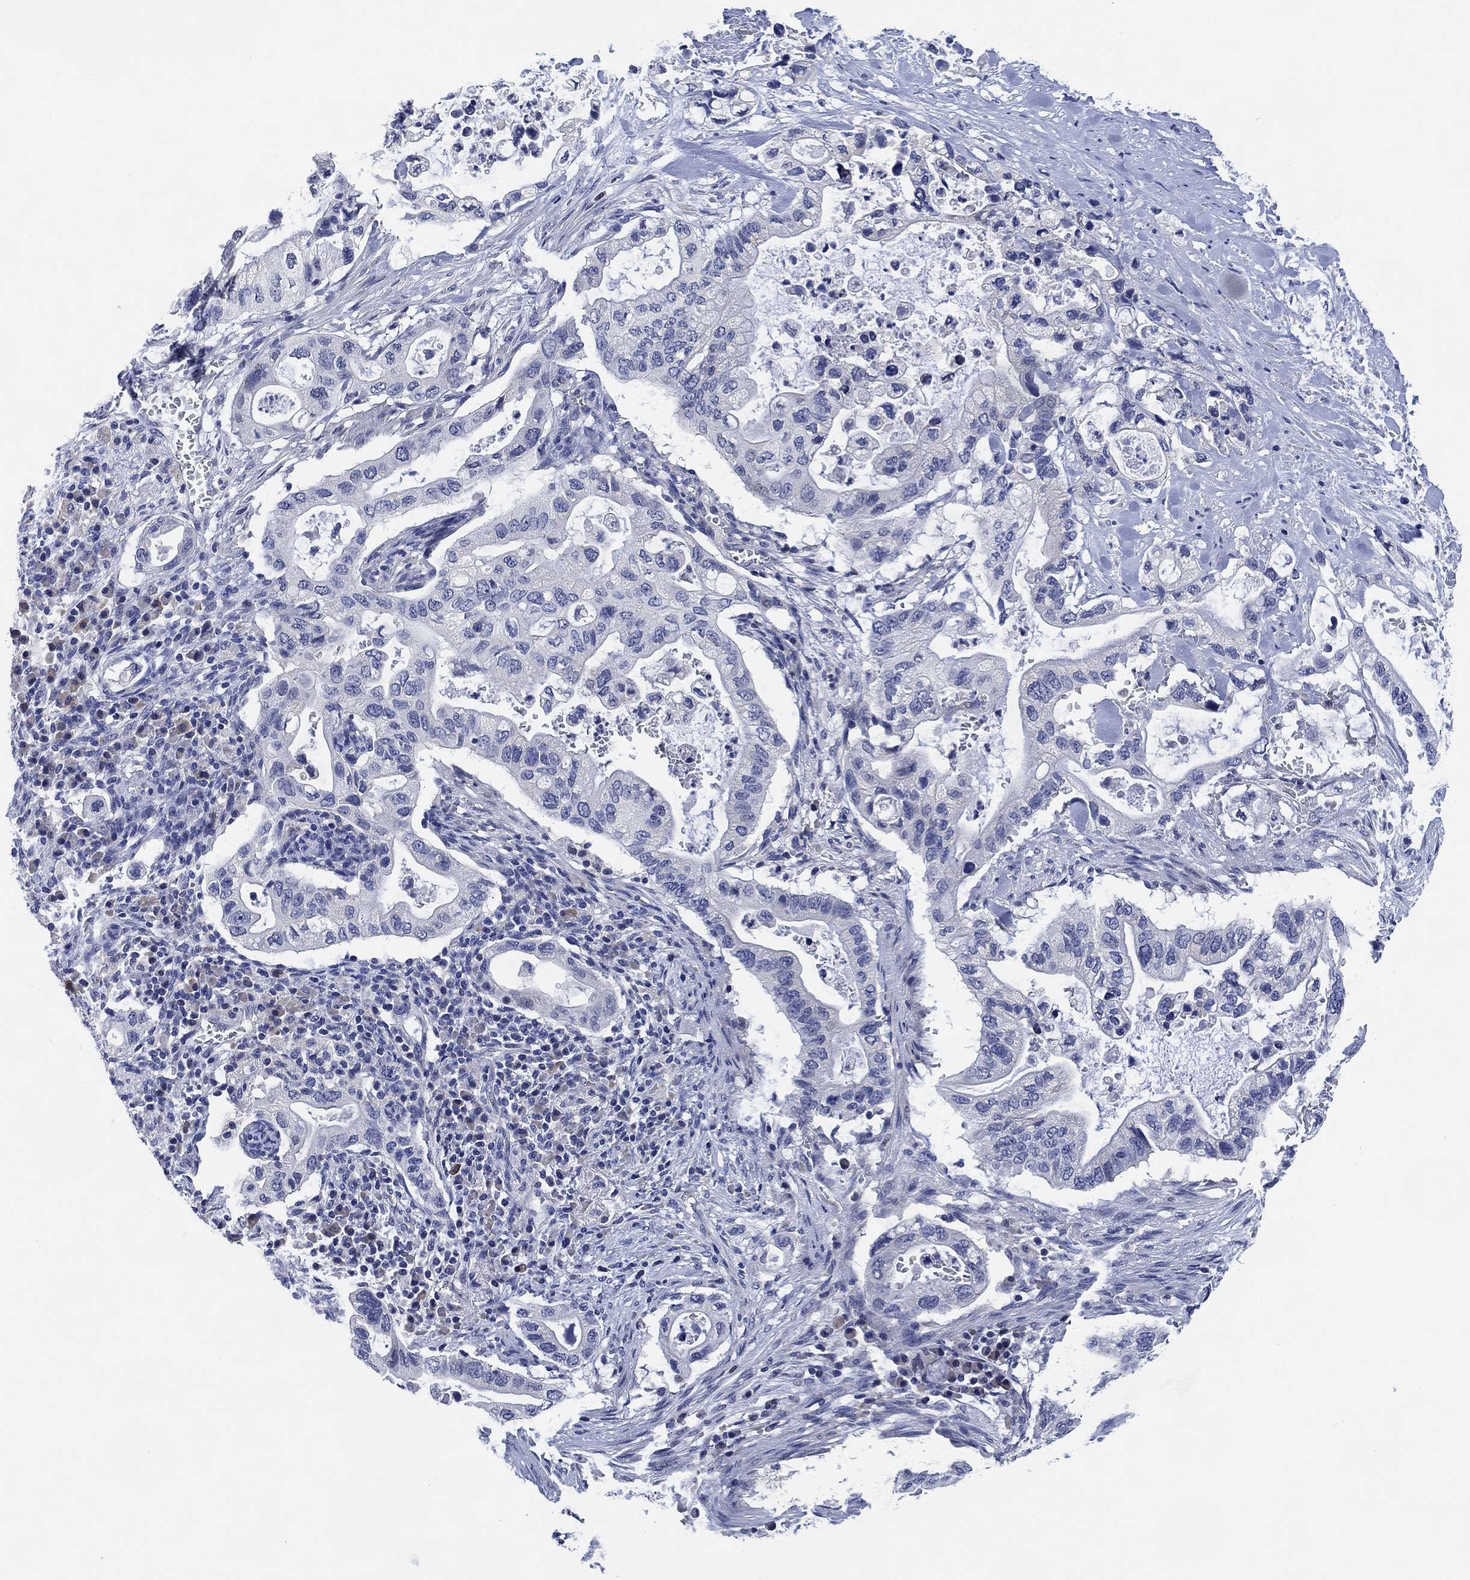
{"staining": {"intensity": "negative", "quantity": "none", "location": "none"}, "tissue": "pancreatic cancer", "cell_type": "Tumor cells", "image_type": "cancer", "snomed": [{"axis": "morphology", "description": "Adenocarcinoma, NOS"}, {"axis": "topography", "description": "Pancreas"}], "caption": "DAB immunohistochemical staining of human pancreatic cancer (adenocarcinoma) reveals no significant expression in tumor cells. (Brightfield microscopy of DAB (3,3'-diaminobenzidine) IHC at high magnification).", "gene": "DAZL", "patient": {"sex": "female", "age": 72}}